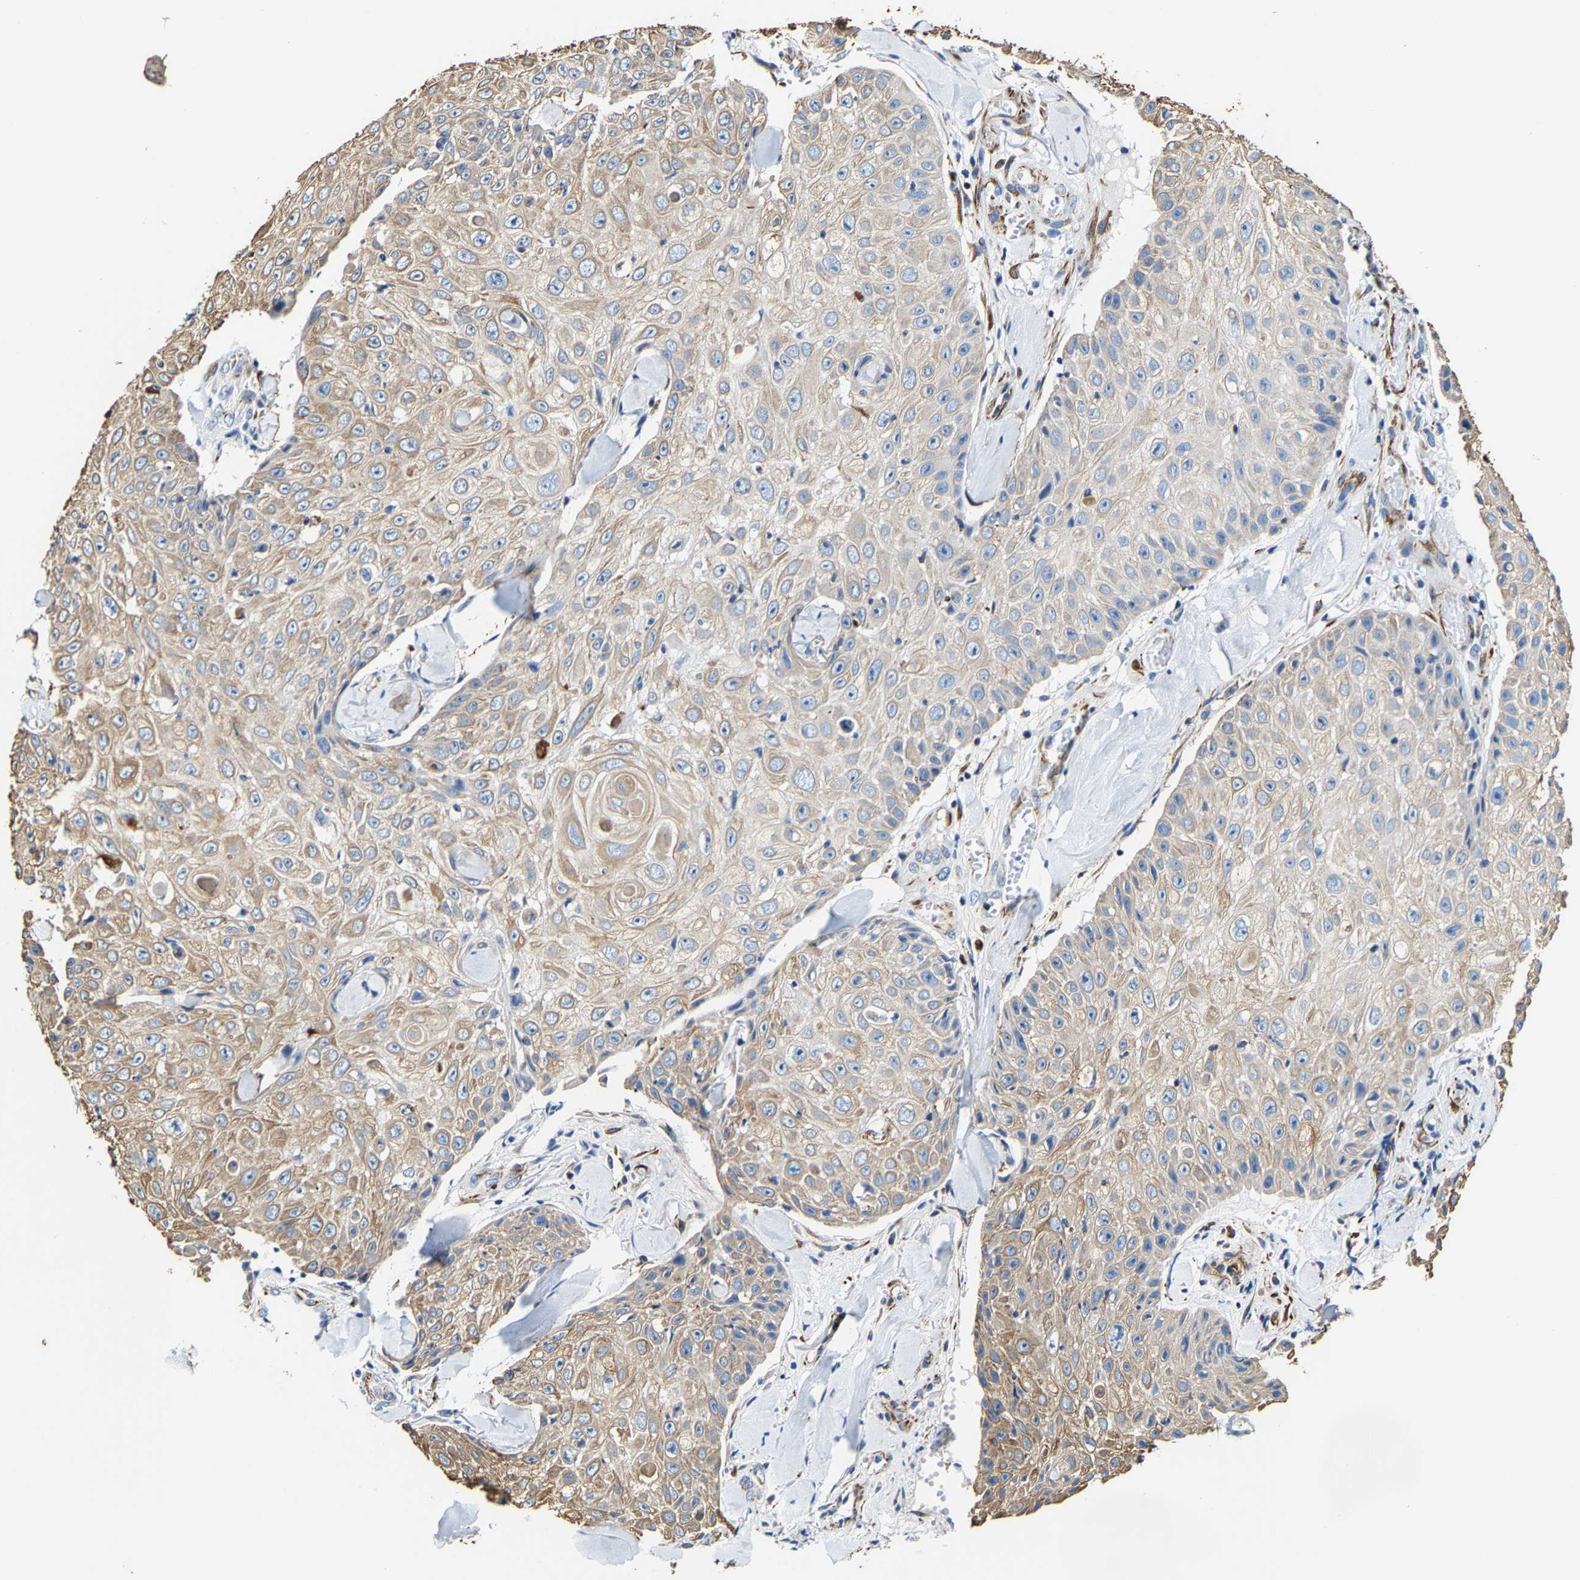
{"staining": {"intensity": "weak", "quantity": ">75%", "location": "cytoplasmic/membranous"}, "tissue": "skin cancer", "cell_type": "Tumor cells", "image_type": "cancer", "snomed": [{"axis": "morphology", "description": "Squamous cell carcinoma, NOS"}, {"axis": "topography", "description": "Skin"}], "caption": "Skin cancer (squamous cell carcinoma) stained with a brown dye exhibits weak cytoplasmic/membranous positive expression in approximately >75% of tumor cells.", "gene": "MMEL1", "patient": {"sex": "male", "age": 86}}